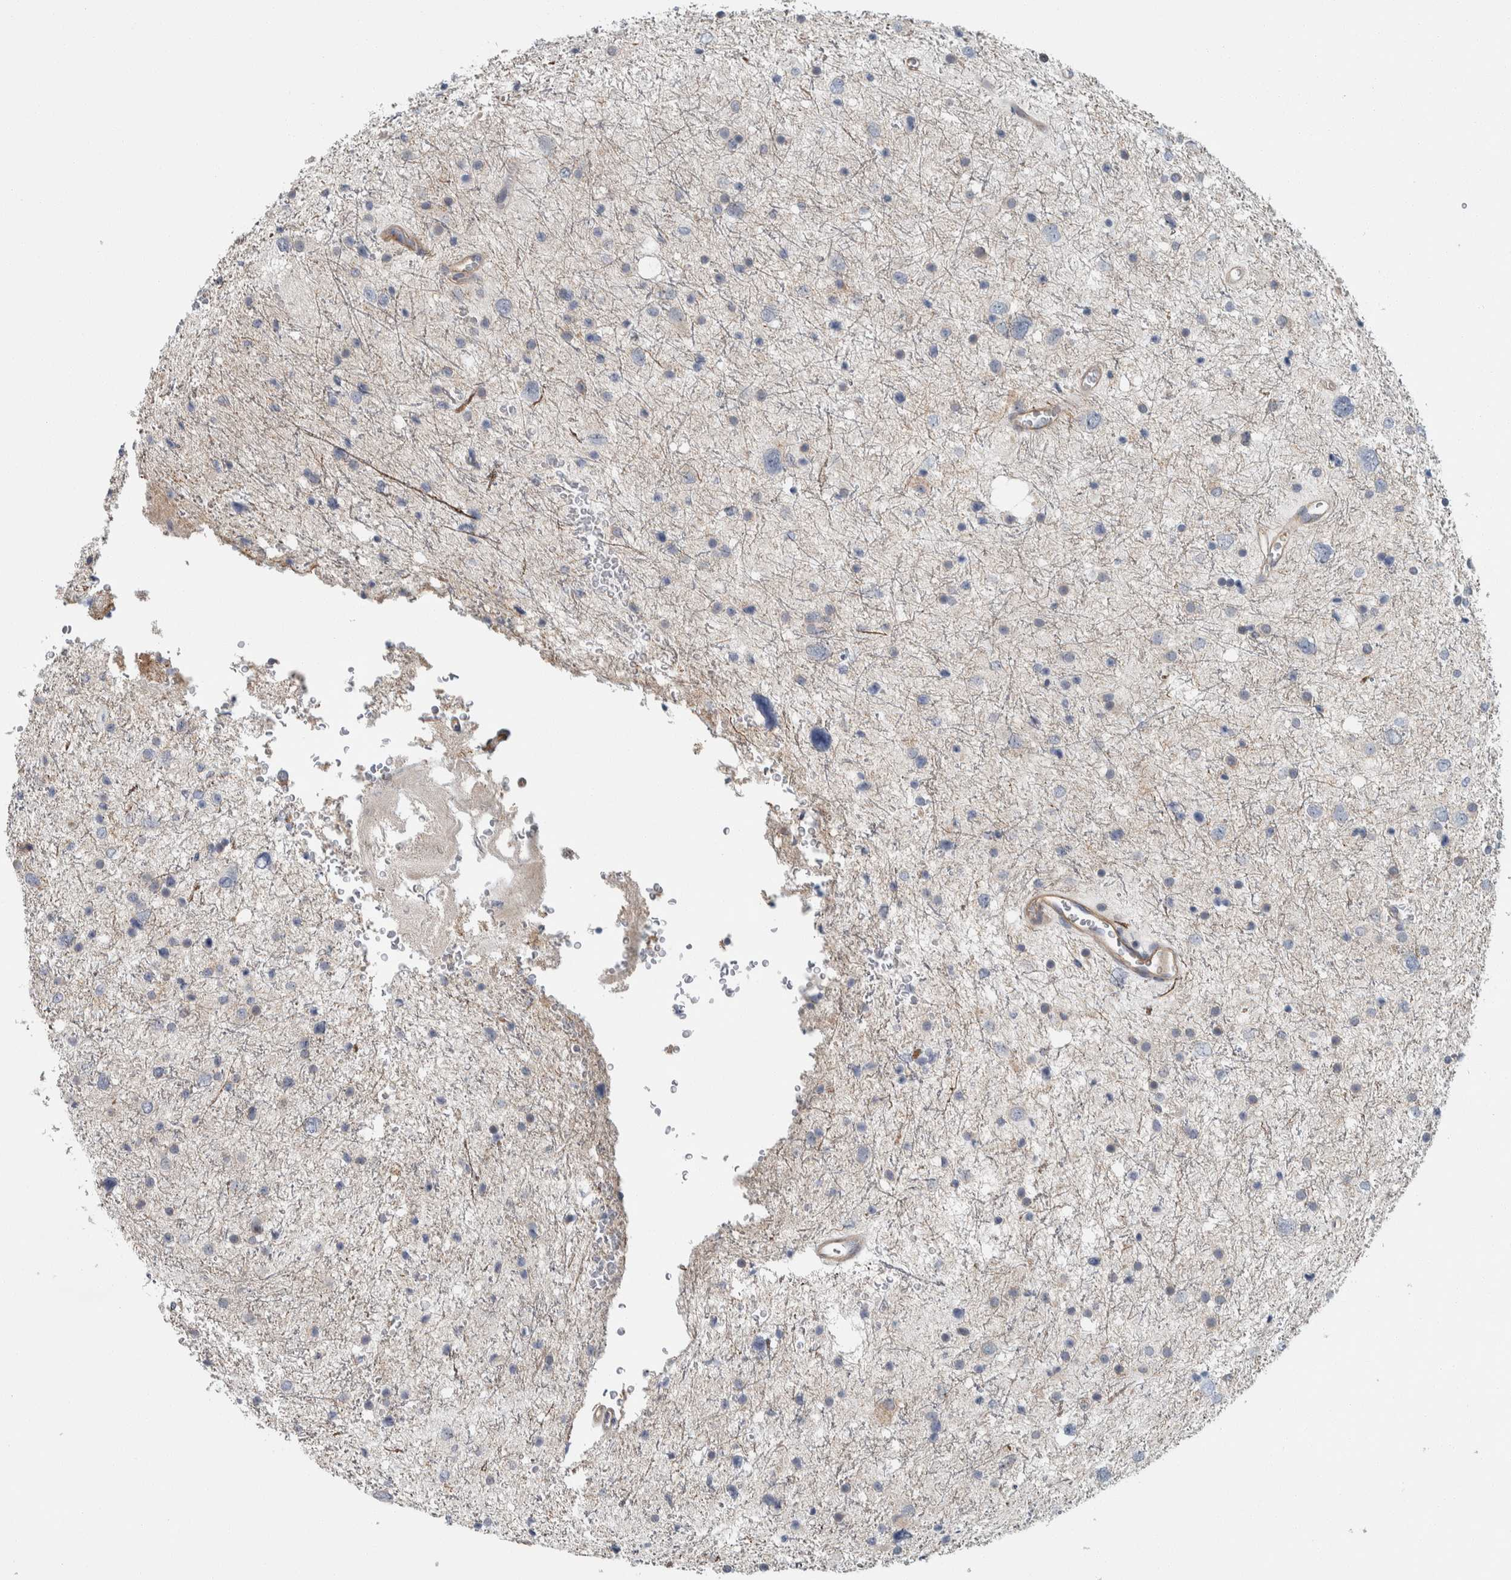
{"staining": {"intensity": "negative", "quantity": "none", "location": "none"}, "tissue": "glioma", "cell_type": "Tumor cells", "image_type": "cancer", "snomed": [{"axis": "morphology", "description": "Glioma, malignant, Low grade"}, {"axis": "topography", "description": "Brain"}], "caption": "Low-grade glioma (malignant) was stained to show a protein in brown. There is no significant positivity in tumor cells.", "gene": "KCNJ3", "patient": {"sex": "female", "age": 37}}